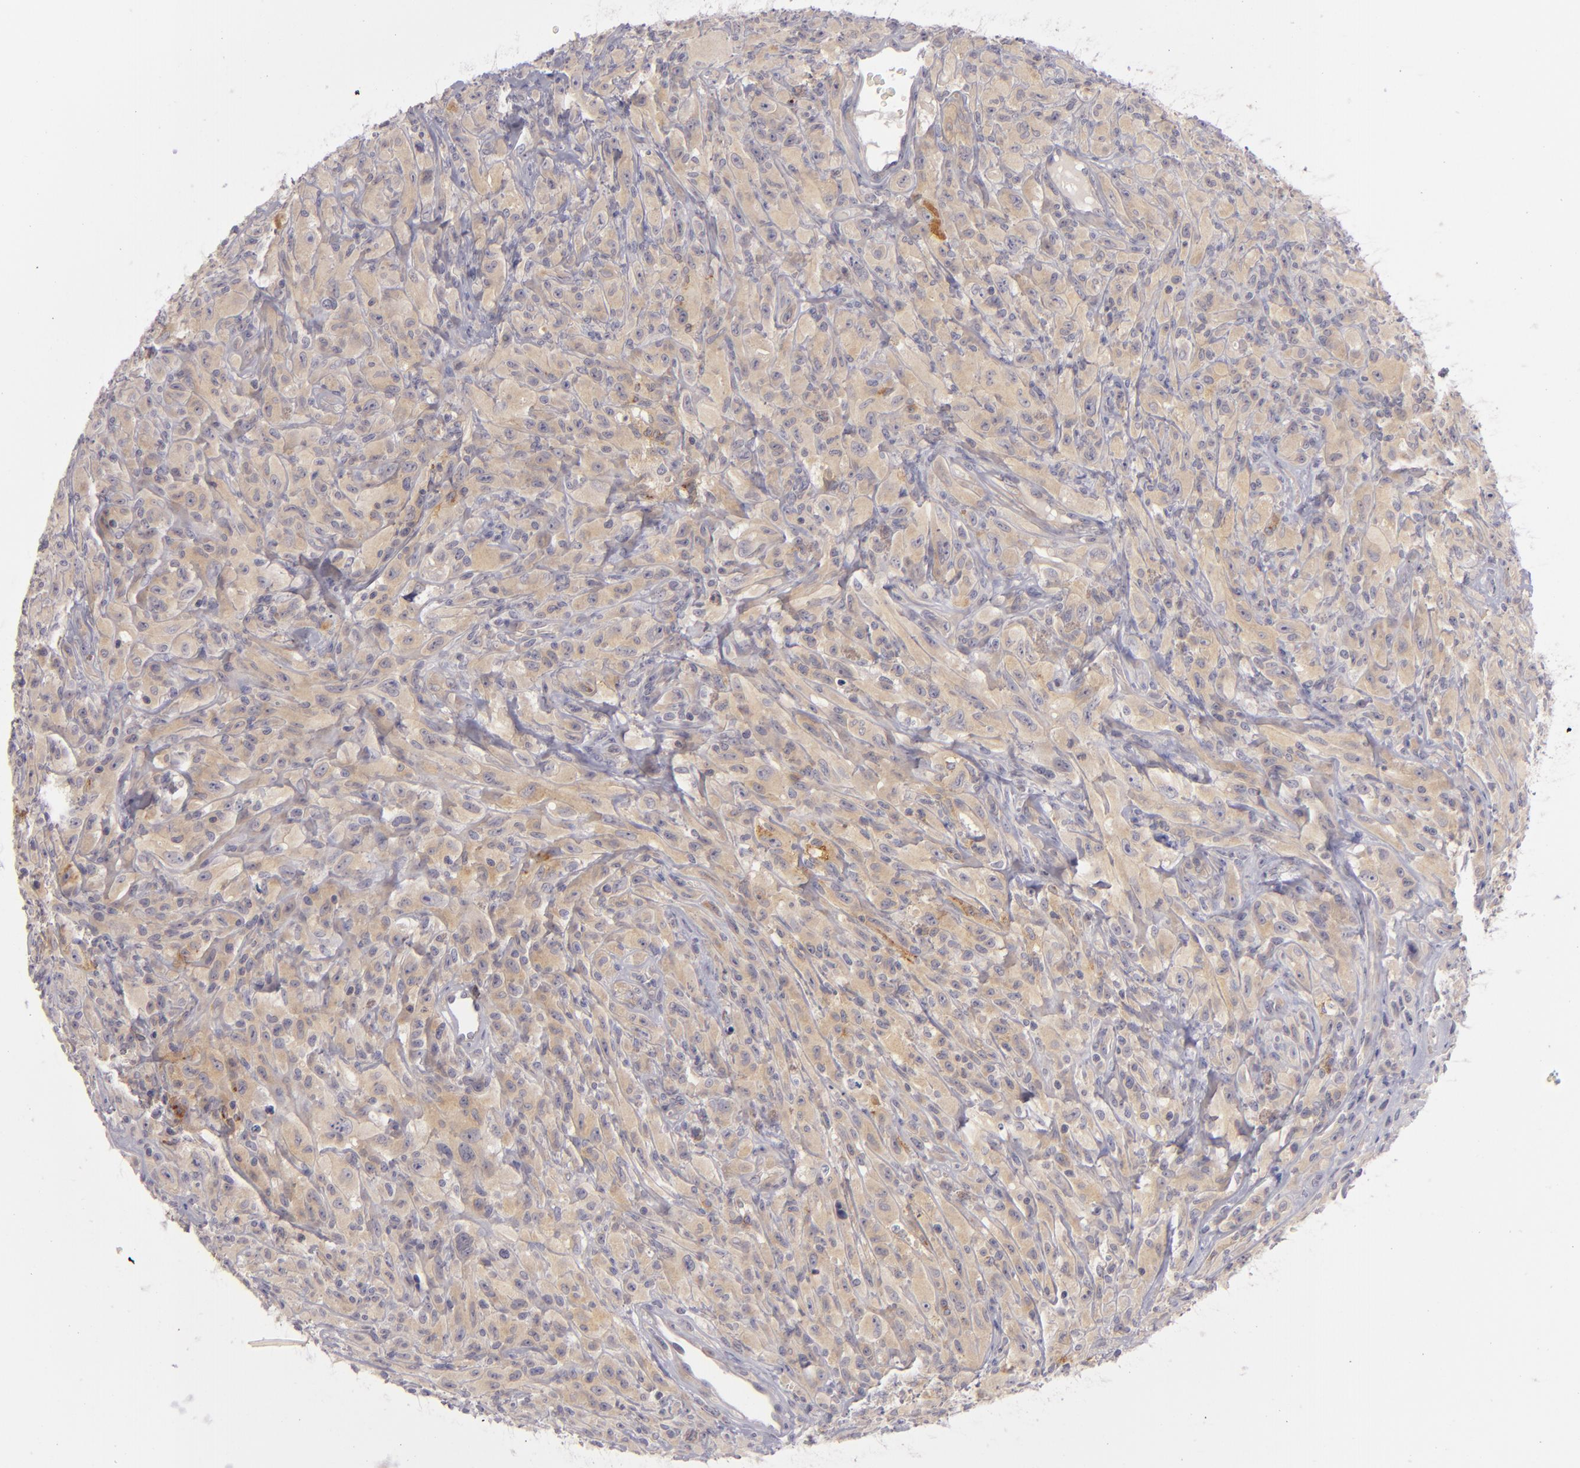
{"staining": {"intensity": "weak", "quantity": ">75%", "location": "cytoplasmic/membranous"}, "tissue": "glioma", "cell_type": "Tumor cells", "image_type": "cancer", "snomed": [{"axis": "morphology", "description": "Glioma, malignant, High grade"}, {"axis": "topography", "description": "Brain"}], "caption": "Protein staining of glioma tissue displays weak cytoplasmic/membranous positivity in about >75% of tumor cells. The staining was performed using DAB (3,3'-diaminobenzidine) to visualize the protein expression in brown, while the nuclei were stained in blue with hematoxylin (Magnification: 20x).", "gene": "CD83", "patient": {"sex": "male", "age": 48}}